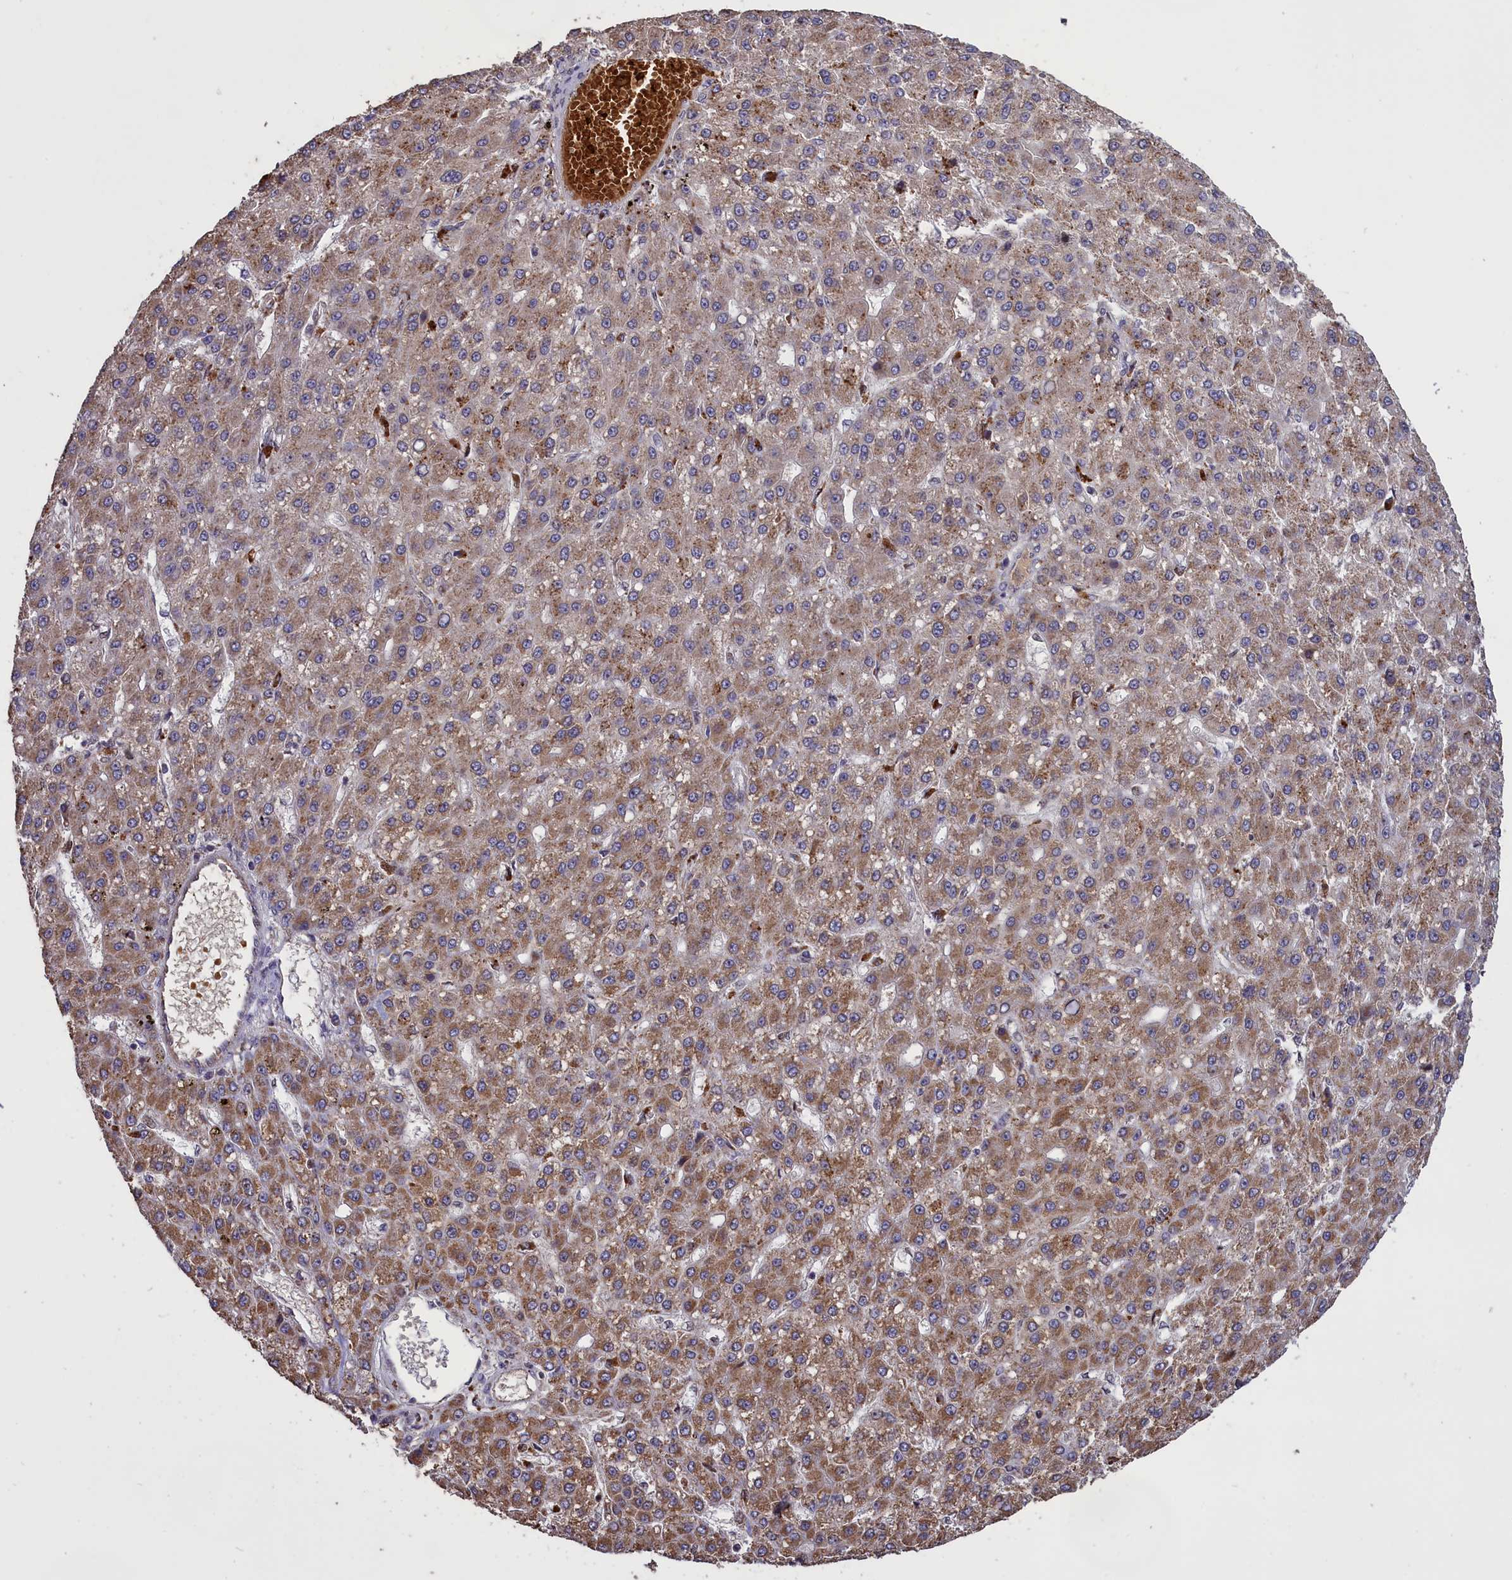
{"staining": {"intensity": "moderate", "quantity": ">75%", "location": "cytoplasmic/membranous"}, "tissue": "liver cancer", "cell_type": "Tumor cells", "image_type": "cancer", "snomed": [{"axis": "morphology", "description": "Carcinoma, Hepatocellular, NOS"}, {"axis": "topography", "description": "Liver"}], "caption": "Immunohistochemistry of liver cancer shows medium levels of moderate cytoplasmic/membranous expression in about >75% of tumor cells. The staining is performed using DAB (3,3'-diaminobenzidine) brown chromogen to label protein expression. The nuclei are counter-stained blue using hematoxylin.", "gene": "CLRN2", "patient": {"sex": "male", "age": 67}}